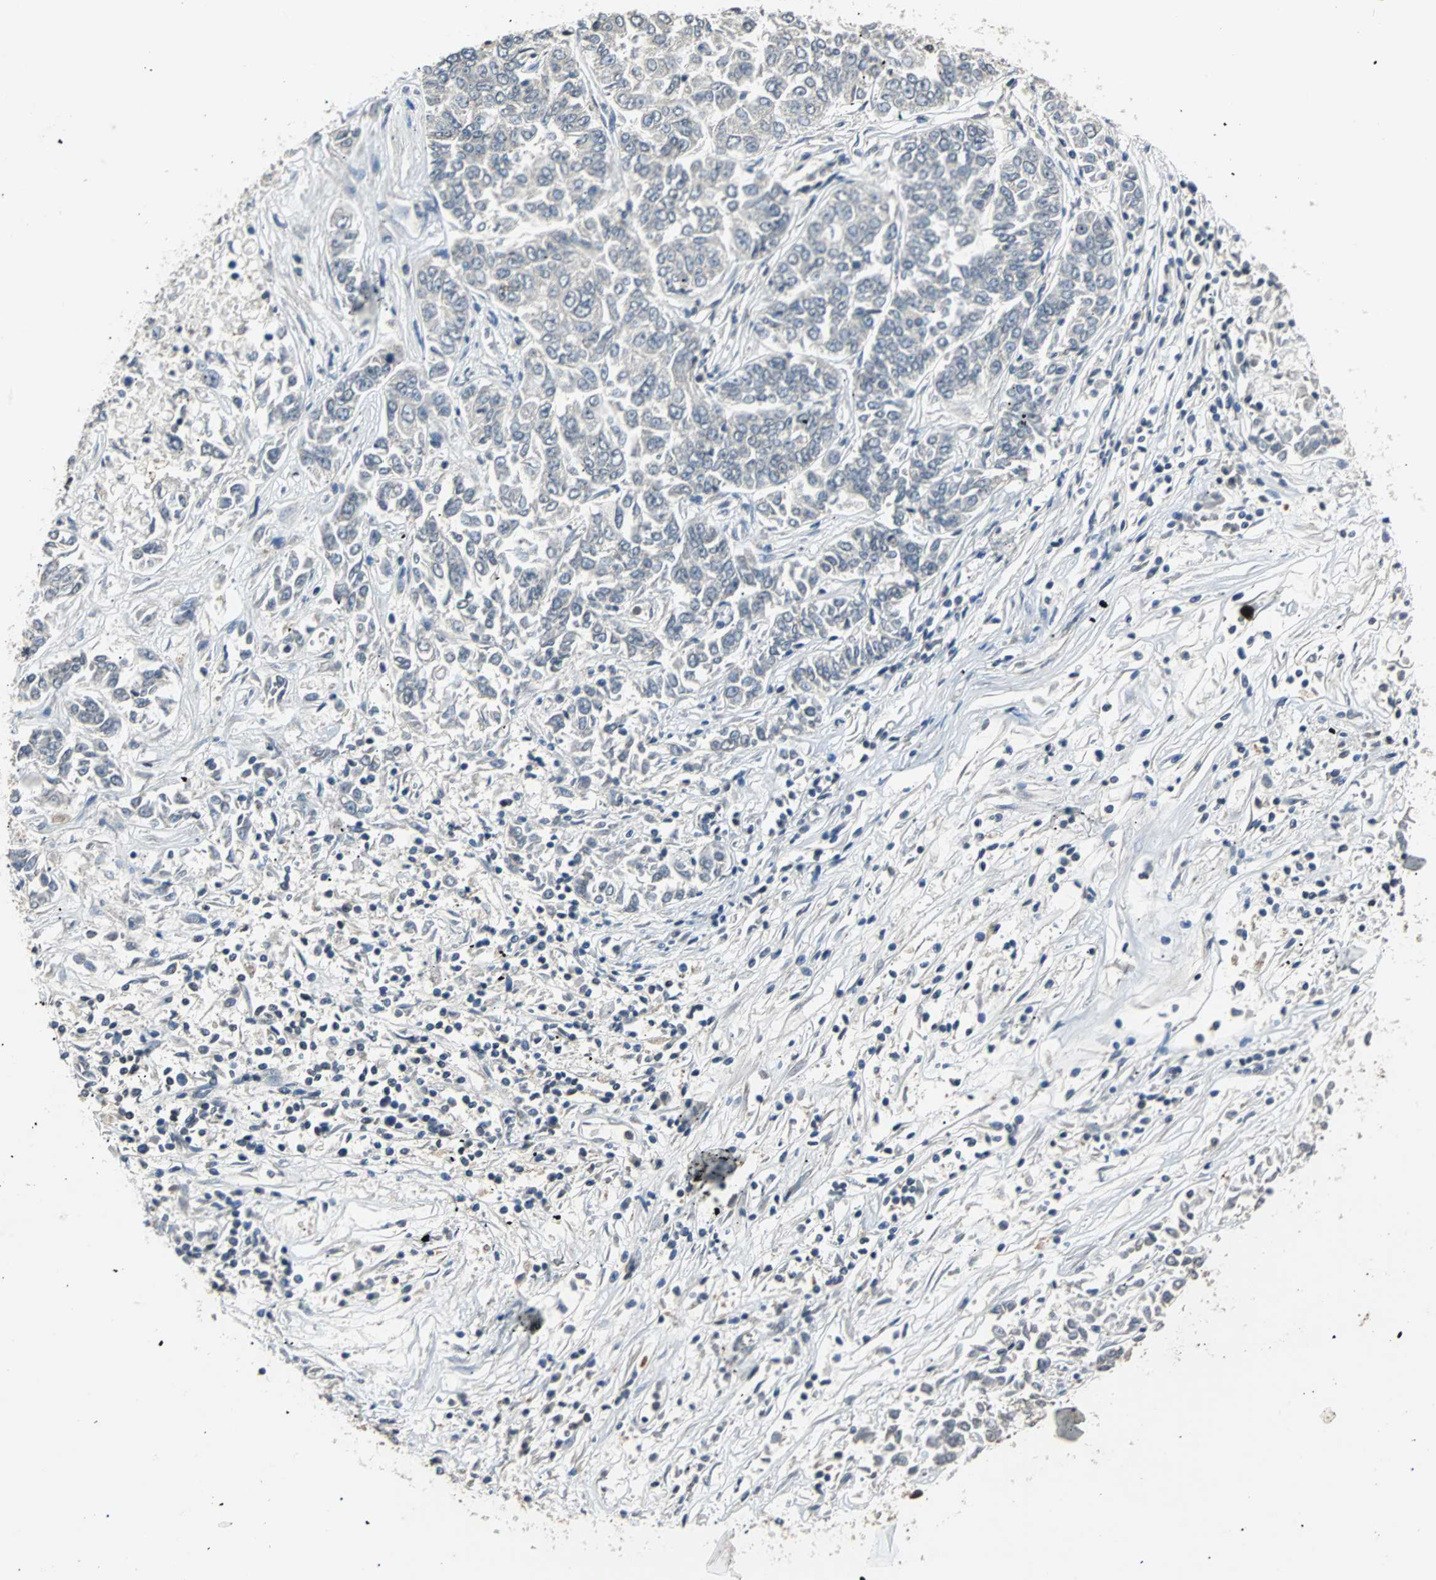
{"staining": {"intensity": "negative", "quantity": "none", "location": "none"}, "tissue": "lung cancer", "cell_type": "Tumor cells", "image_type": "cancer", "snomed": [{"axis": "morphology", "description": "Adenocarcinoma, NOS"}, {"axis": "topography", "description": "Lung"}], "caption": "A micrograph of human lung cancer (adenocarcinoma) is negative for staining in tumor cells.", "gene": "PHC1", "patient": {"sex": "male", "age": 84}}